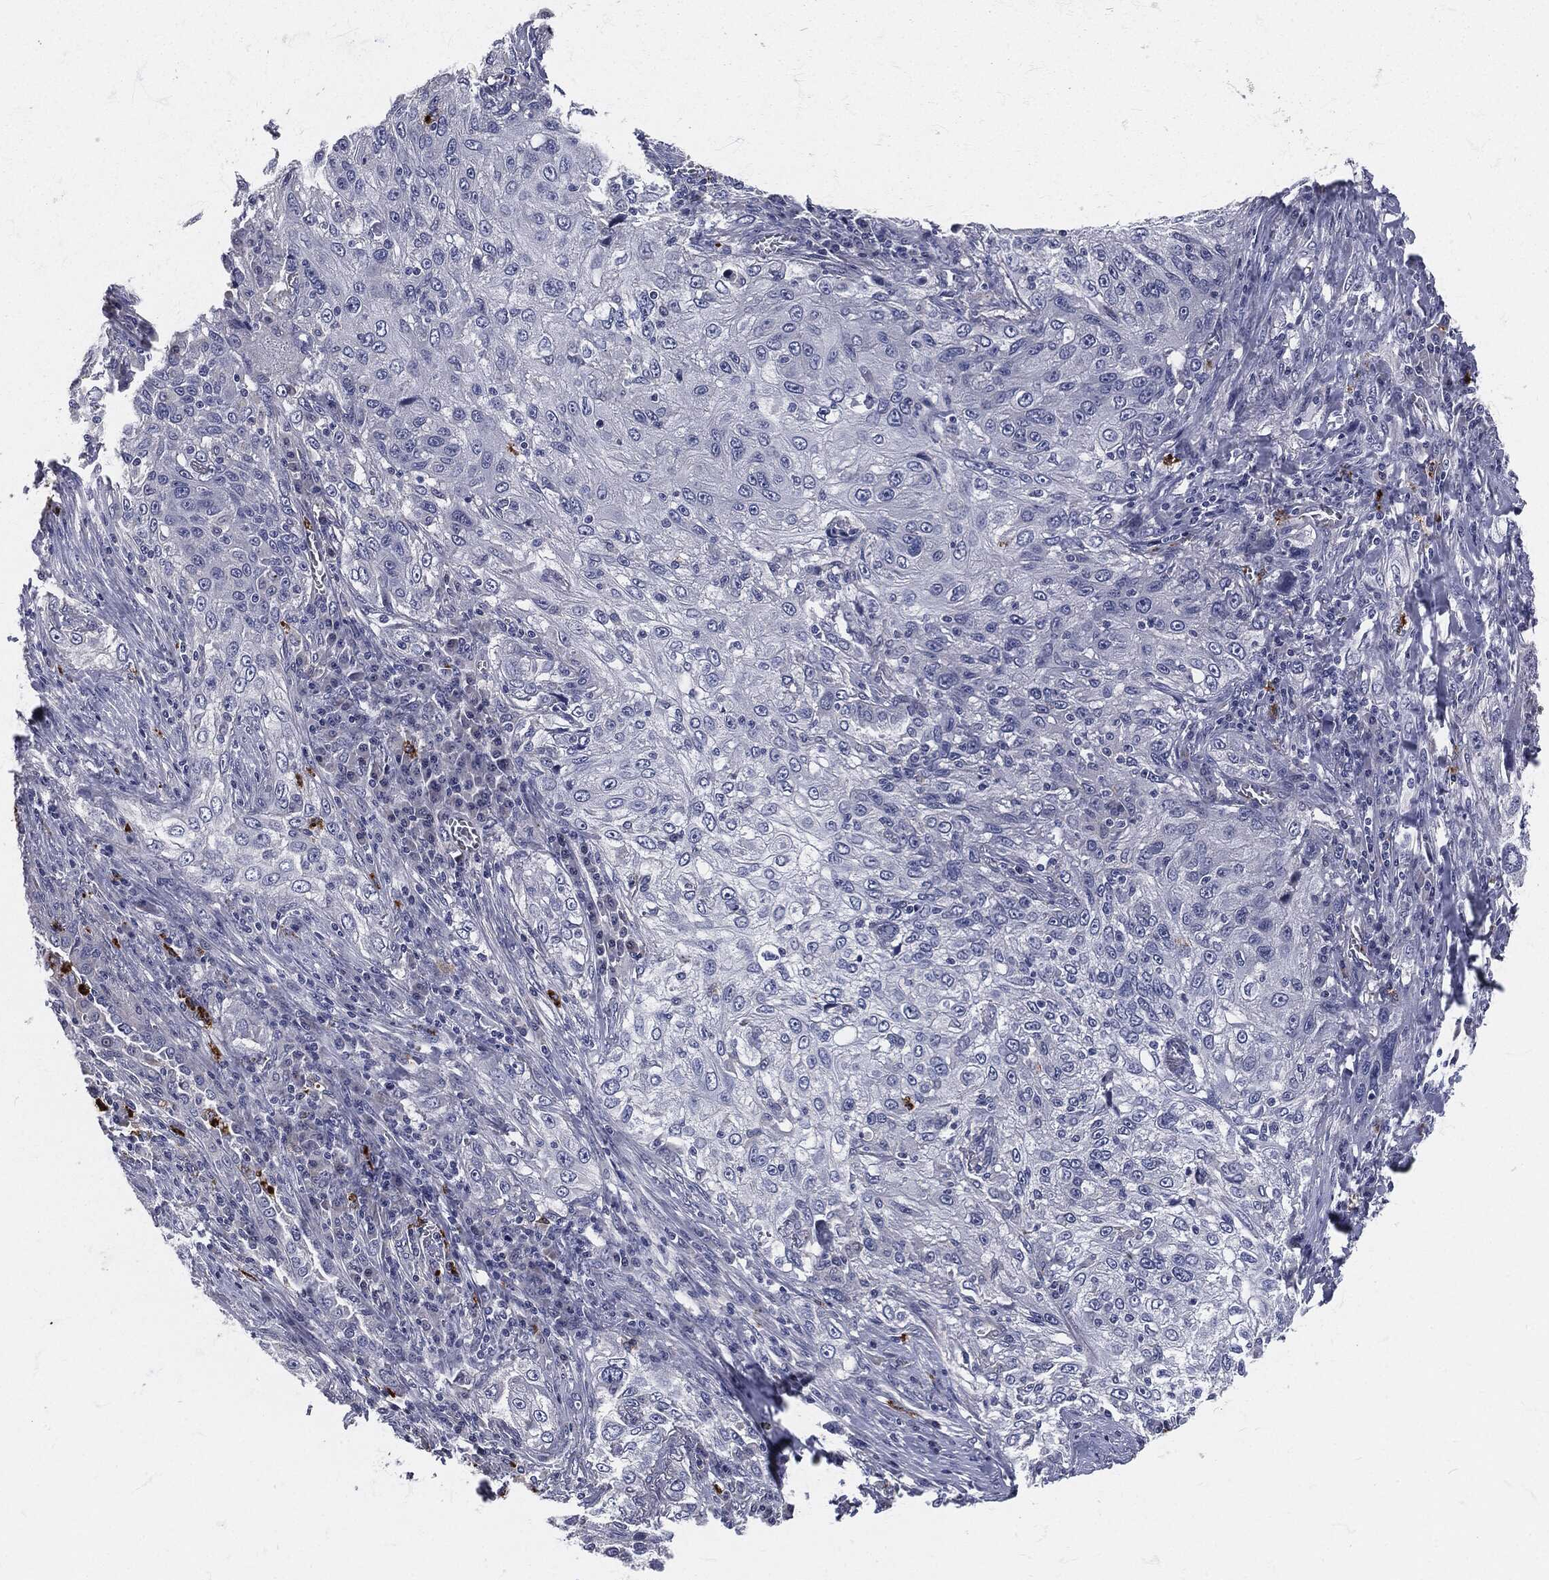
{"staining": {"intensity": "negative", "quantity": "none", "location": "none"}, "tissue": "lung cancer", "cell_type": "Tumor cells", "image_type": "cancer", "snomed": [{"axis": "morphology", "description": "Squamous cell carcinoma, NOS"}, {"axis": "topography", "description": "Lung"}], "caption": "Immunohistochemistry image of squamous cell carcinoma (lung) stained for a protein (brown), which displays no staining in tumor cells.", "gene": "MPO", "patient": {"sex": "female", "age": 69}}